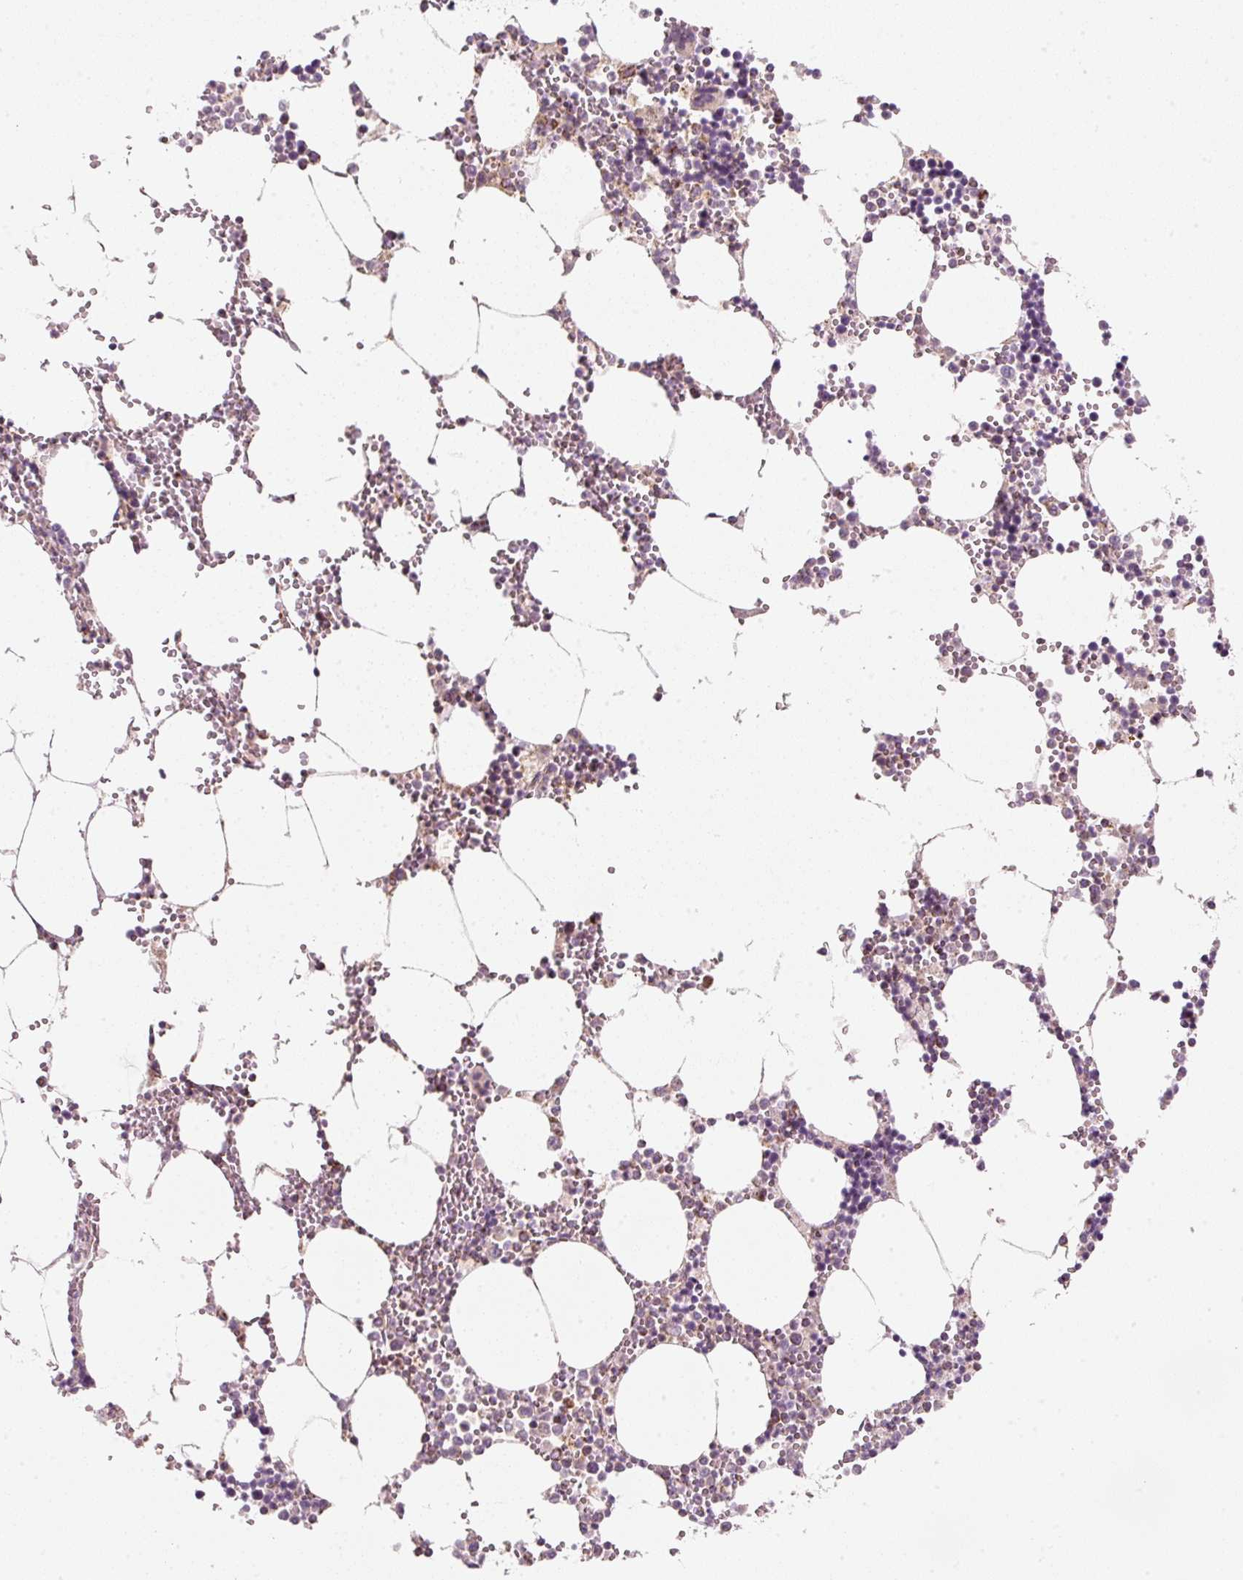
{"staining": {"intensity": "weak", "quantity": "25%-75%", "location": "cytoplasmic/membranous"}, "tissue": "bone marrow", "cell_type": "Hematopoietic cells", "image_type": "normal", "snomed": [{"axis": "morphology", "description": "Normal tissue, NOS"}, {"axis": "topography", "description": "Bone marrow"}], "caption": "The photomicrograph exhibits a brown stain indicating the presence of a protein in the cytoplasmic/membranous of hematopoietic cells in bone marrow. Nuclei are stained in blue.", "gene": "FAM78B", "patient": {"sex": "male", "age": 54}}